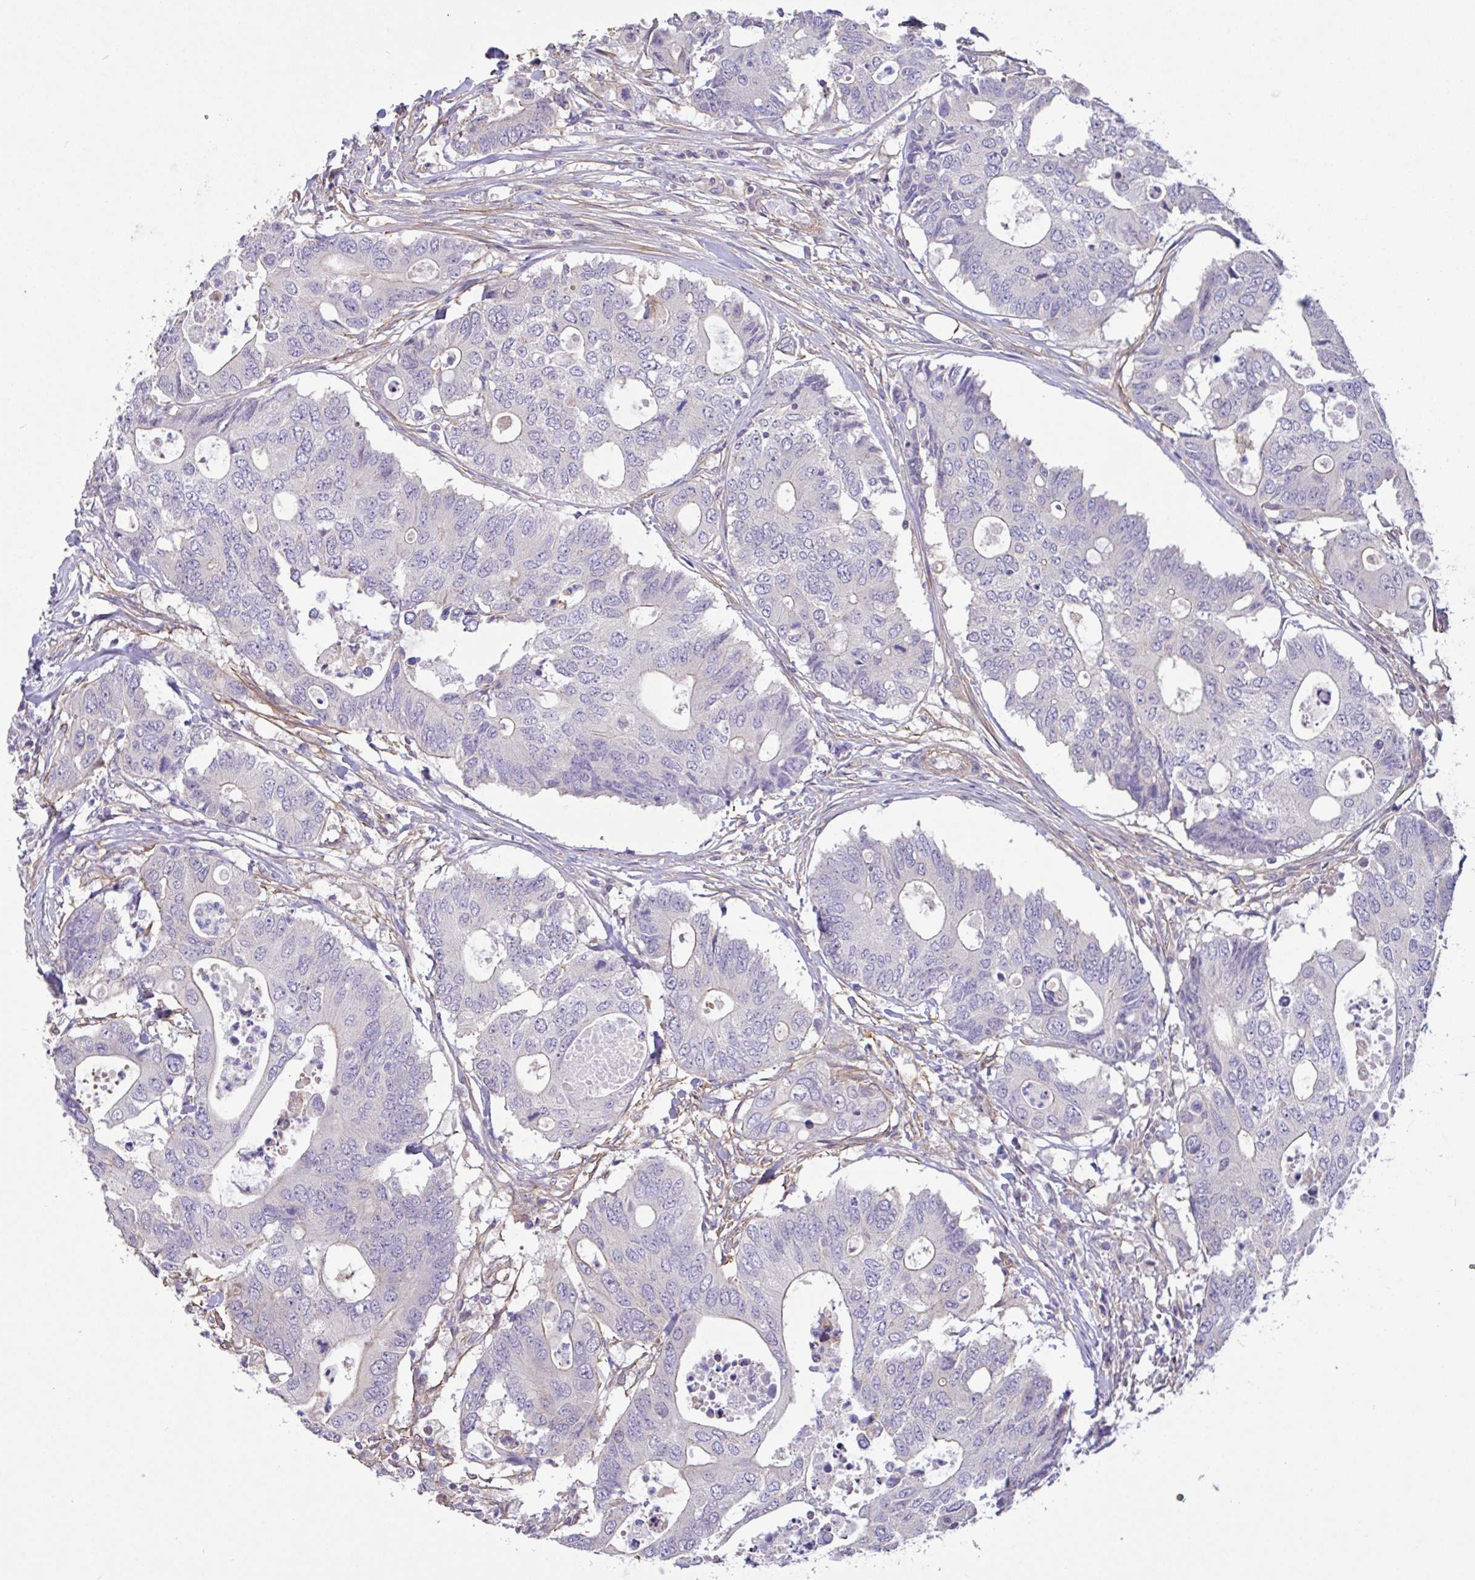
{"staining": {"intensity": "negative", "quantity": "none", "location": "none"}, "tissue": "colorectal cancer", "cell_type": "Tumor cells", "image_type": "cancer", "snomed": [{"axis": "morphology", "description": "Adenocarcinoma, NOS"}, {"axis": "topography", "description": "Colon"}], "caption": "Micrograph shows no protein positivity in tumor cells of colorectal cancer (adenocarcinoma) tissue.", "gene": "PLCD4", "patient": {"sex": "male", "age": 71}}